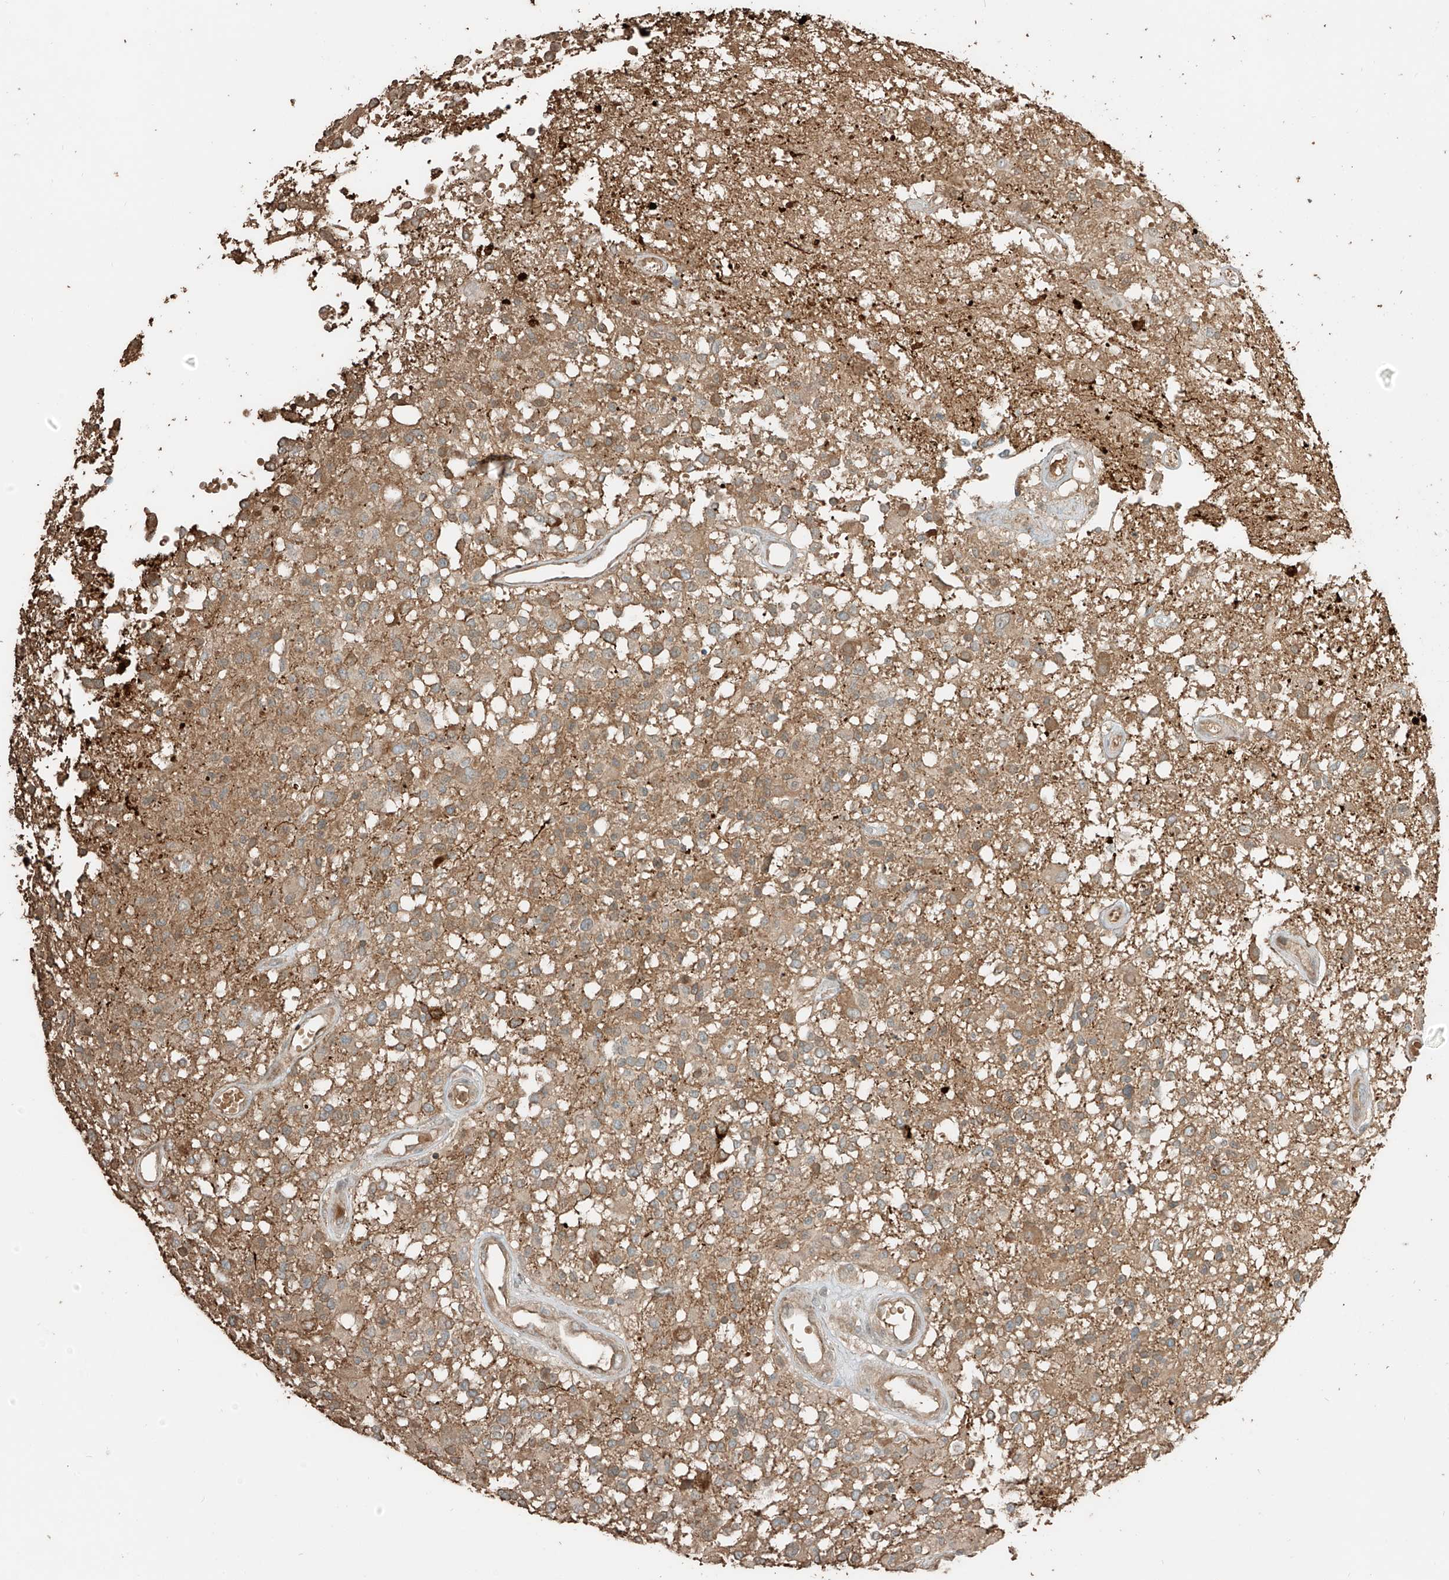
{"staining": {"intensity": "weak", "quantity": ">75%", "location": "cytoplasmic/membranous"}, "tissue": "glioma", "cell_type": "Tumor cells", "image_type": "cancer", "snomed": [{"axis": "morphology", "description": "Glioma, malignant, High grade"}, {"axis": "morphology", "description": "Glioblastoma, NOS"}, {"axis": "topography", "description": "Brain"}], "caption": "Glioma stained with a protein marker displays weak staining in tumor cells.", "gene": "RFTN2", "patient": {"sex": "male", "age": 60}}